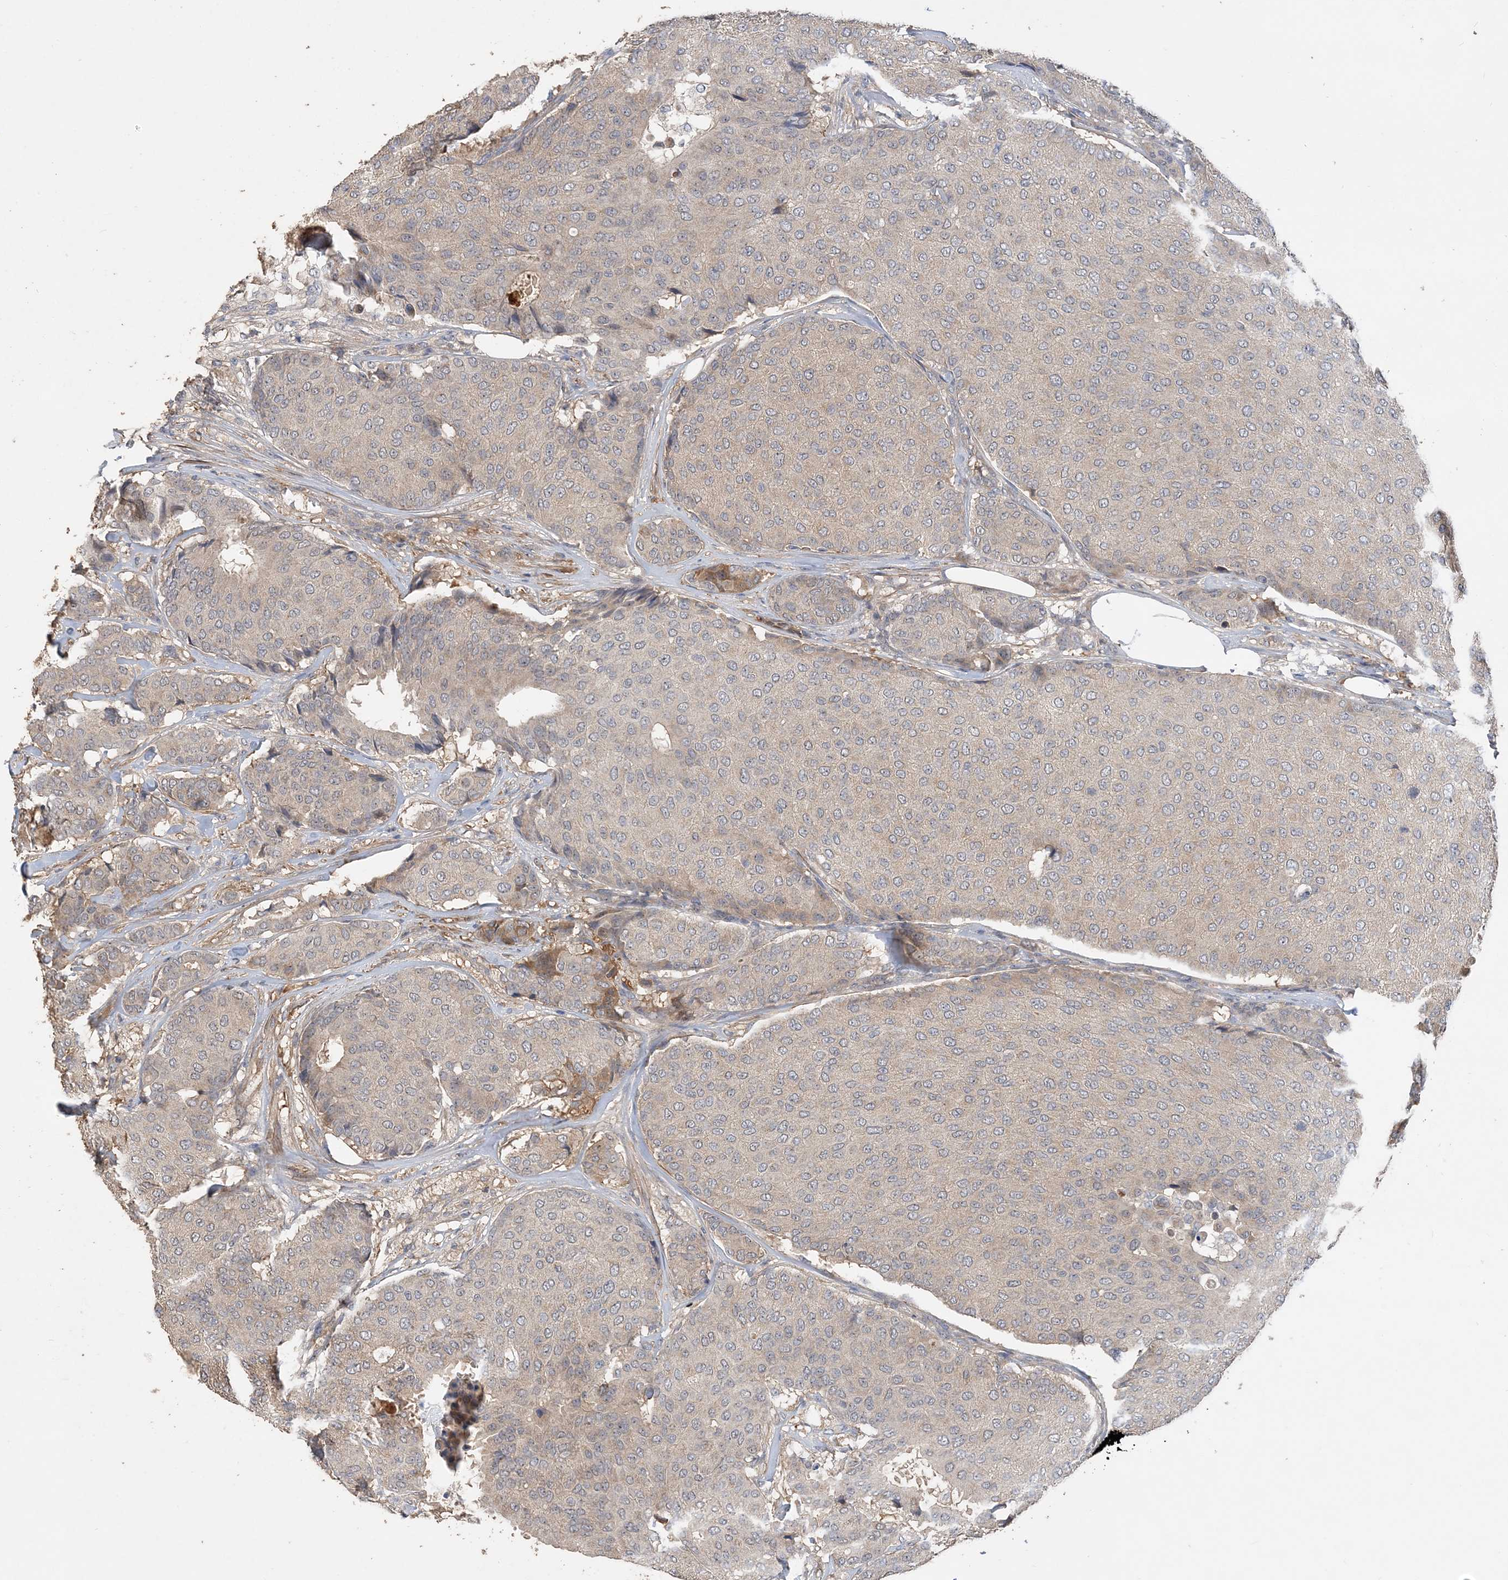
{"staining": {"intensity": "weak", "quantity": "<25%", "location": "cytoplasmic/membranous"}, "tissue": "breast cancer", "cell_type": "Tumor cells", "image_type": "cancer", "snomed": [{"axis": "morphology", "description": "Duct carcinoma"}, {"axis": "topography", "description": "Breast"}], "caption": "This is an immunohistochemistry image of human breast infiltrating ductal carcinoma. There is no expression in tumor cells.", "gene": "GRINA", "patient": {"sex": "female", "age": 75}}